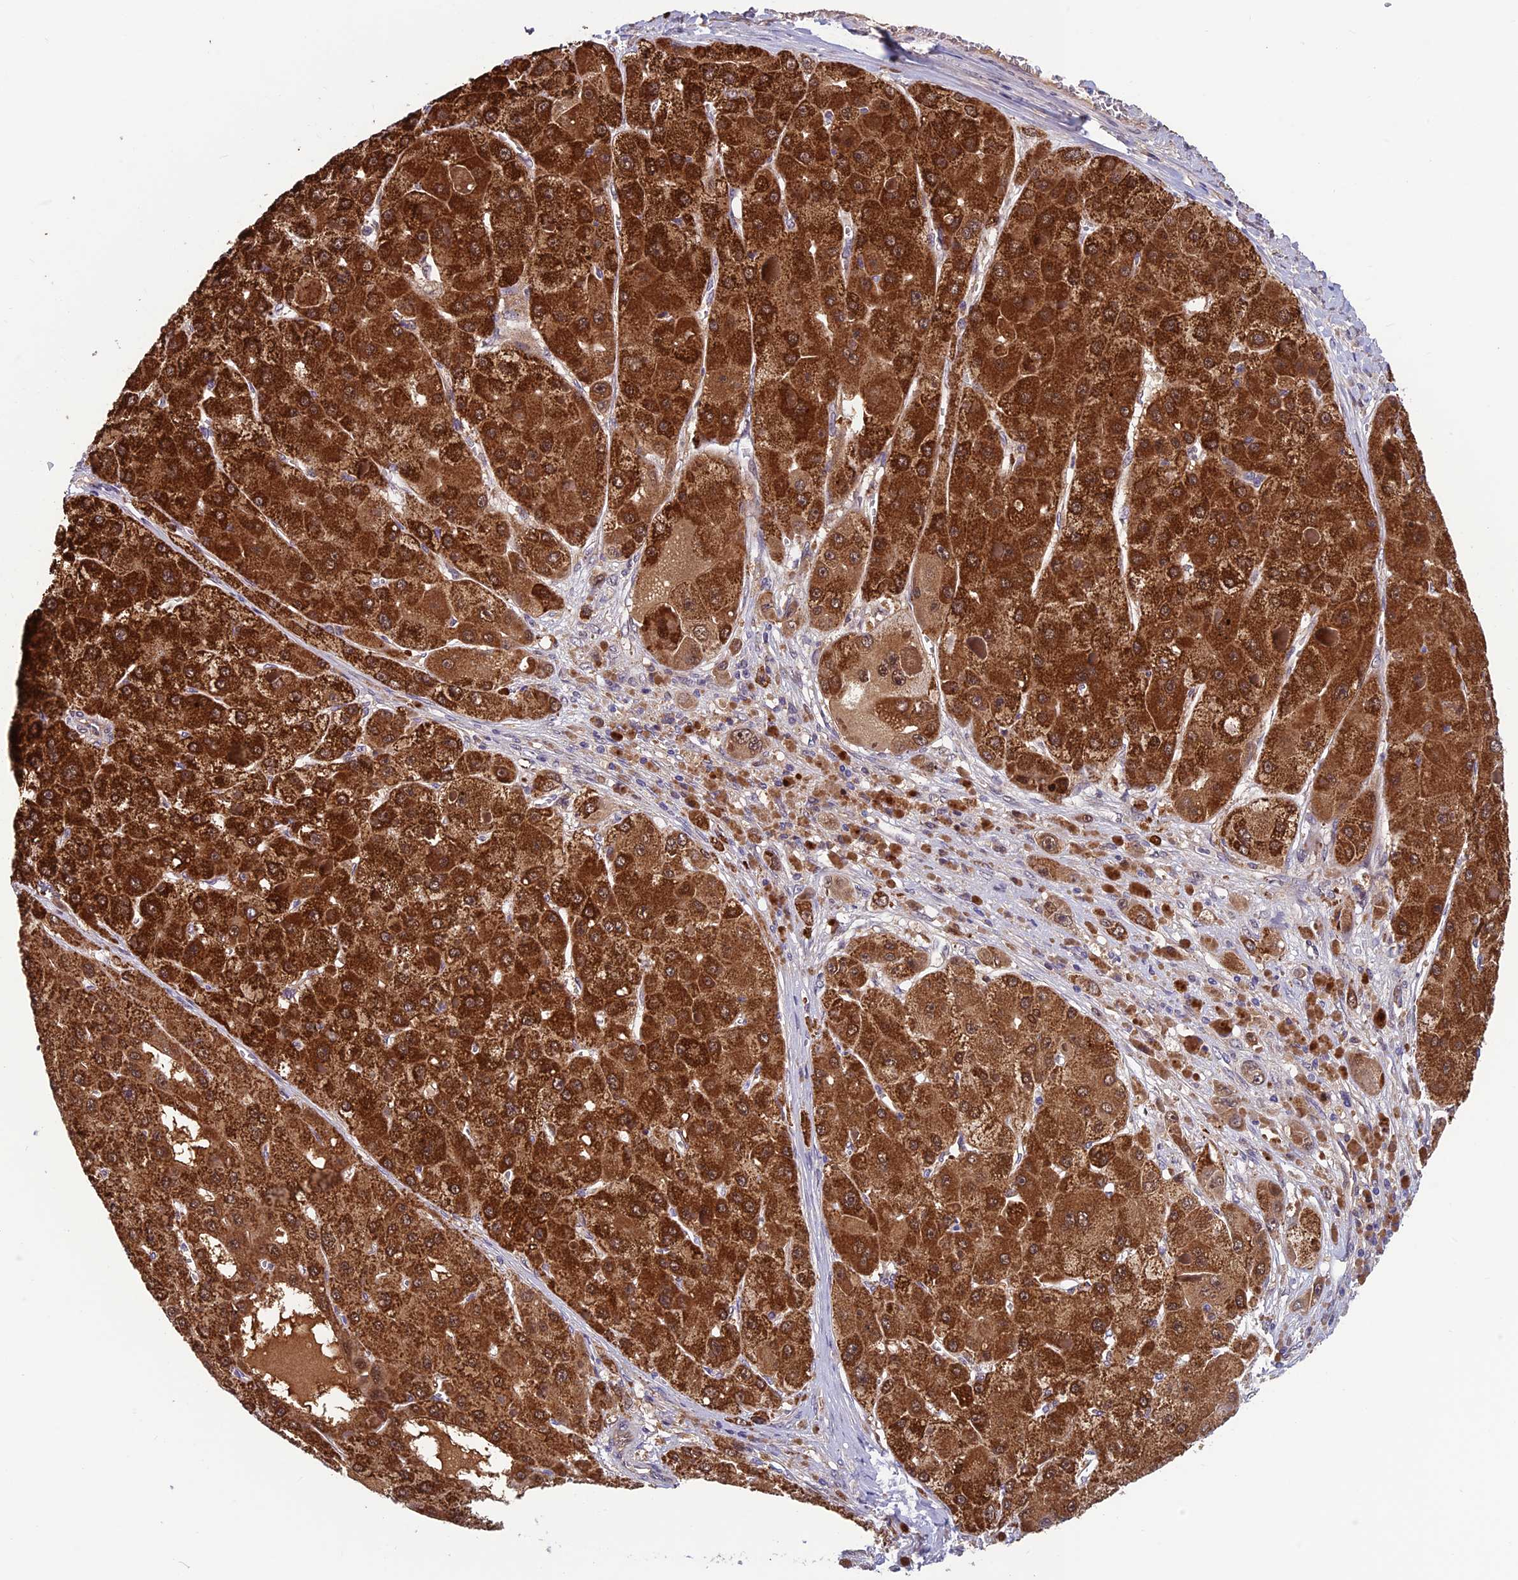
{"staining": {"intensity": "strong", "quantity": ">75%", "location": "cytoplasmic/membranous,nuclear"}, "tissue": "liver cancer", "cell_type": "Tumor cells", "image_type": "cancer", "snomed": [{"axis": "morphology", "description": "Carcinoma, Hepatocellular, NOS"}, {"axis": "topography", "description": "Liver"}], "caption": "Tumor cells display high levels of strong cytoplasmic/membranous and nuclear expression in about >75% of cells in human liver cancer (hepatocellular carcinoma).", "gene": "CCDC15", "patient": {"sex": "female", "age": 73}}